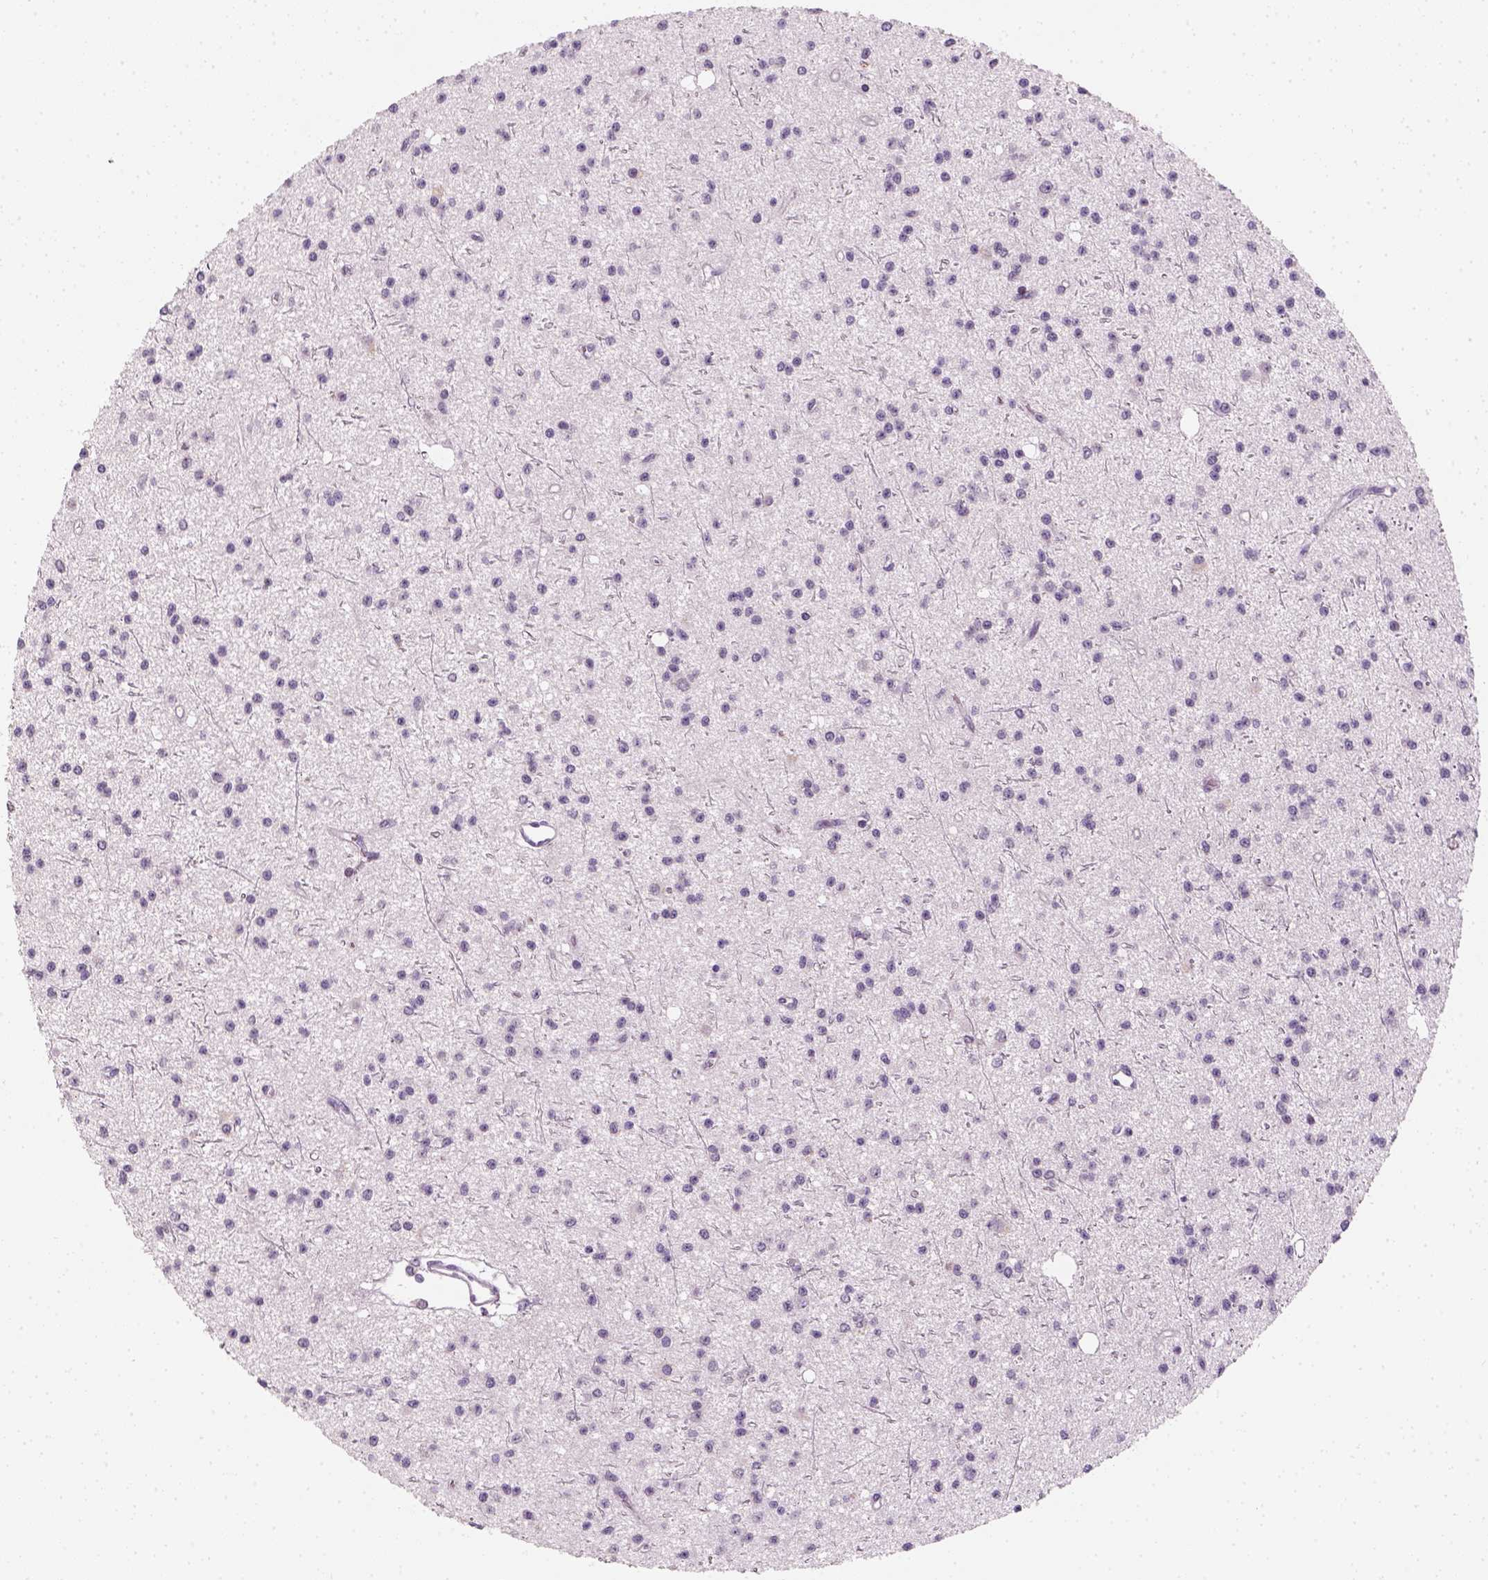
{"staining": {"intensity": "negative", "quantity": "none", "location": "none"}, "tissue": "glioma", "cell_type": "Tumor cells", "image_type": "cancer", "snomed": [{"axis": "morphology", "description": "Glioma, malignant, Low grade"}, {"axis": "topography", "description": "Brain"}], "caption": "Malignant glioma (low-grade) was stained to show a protein in brown. There is no significant positivity in tumor cells.", "gene": "TP53", "patient": {"sex": "male", "age": 27}}